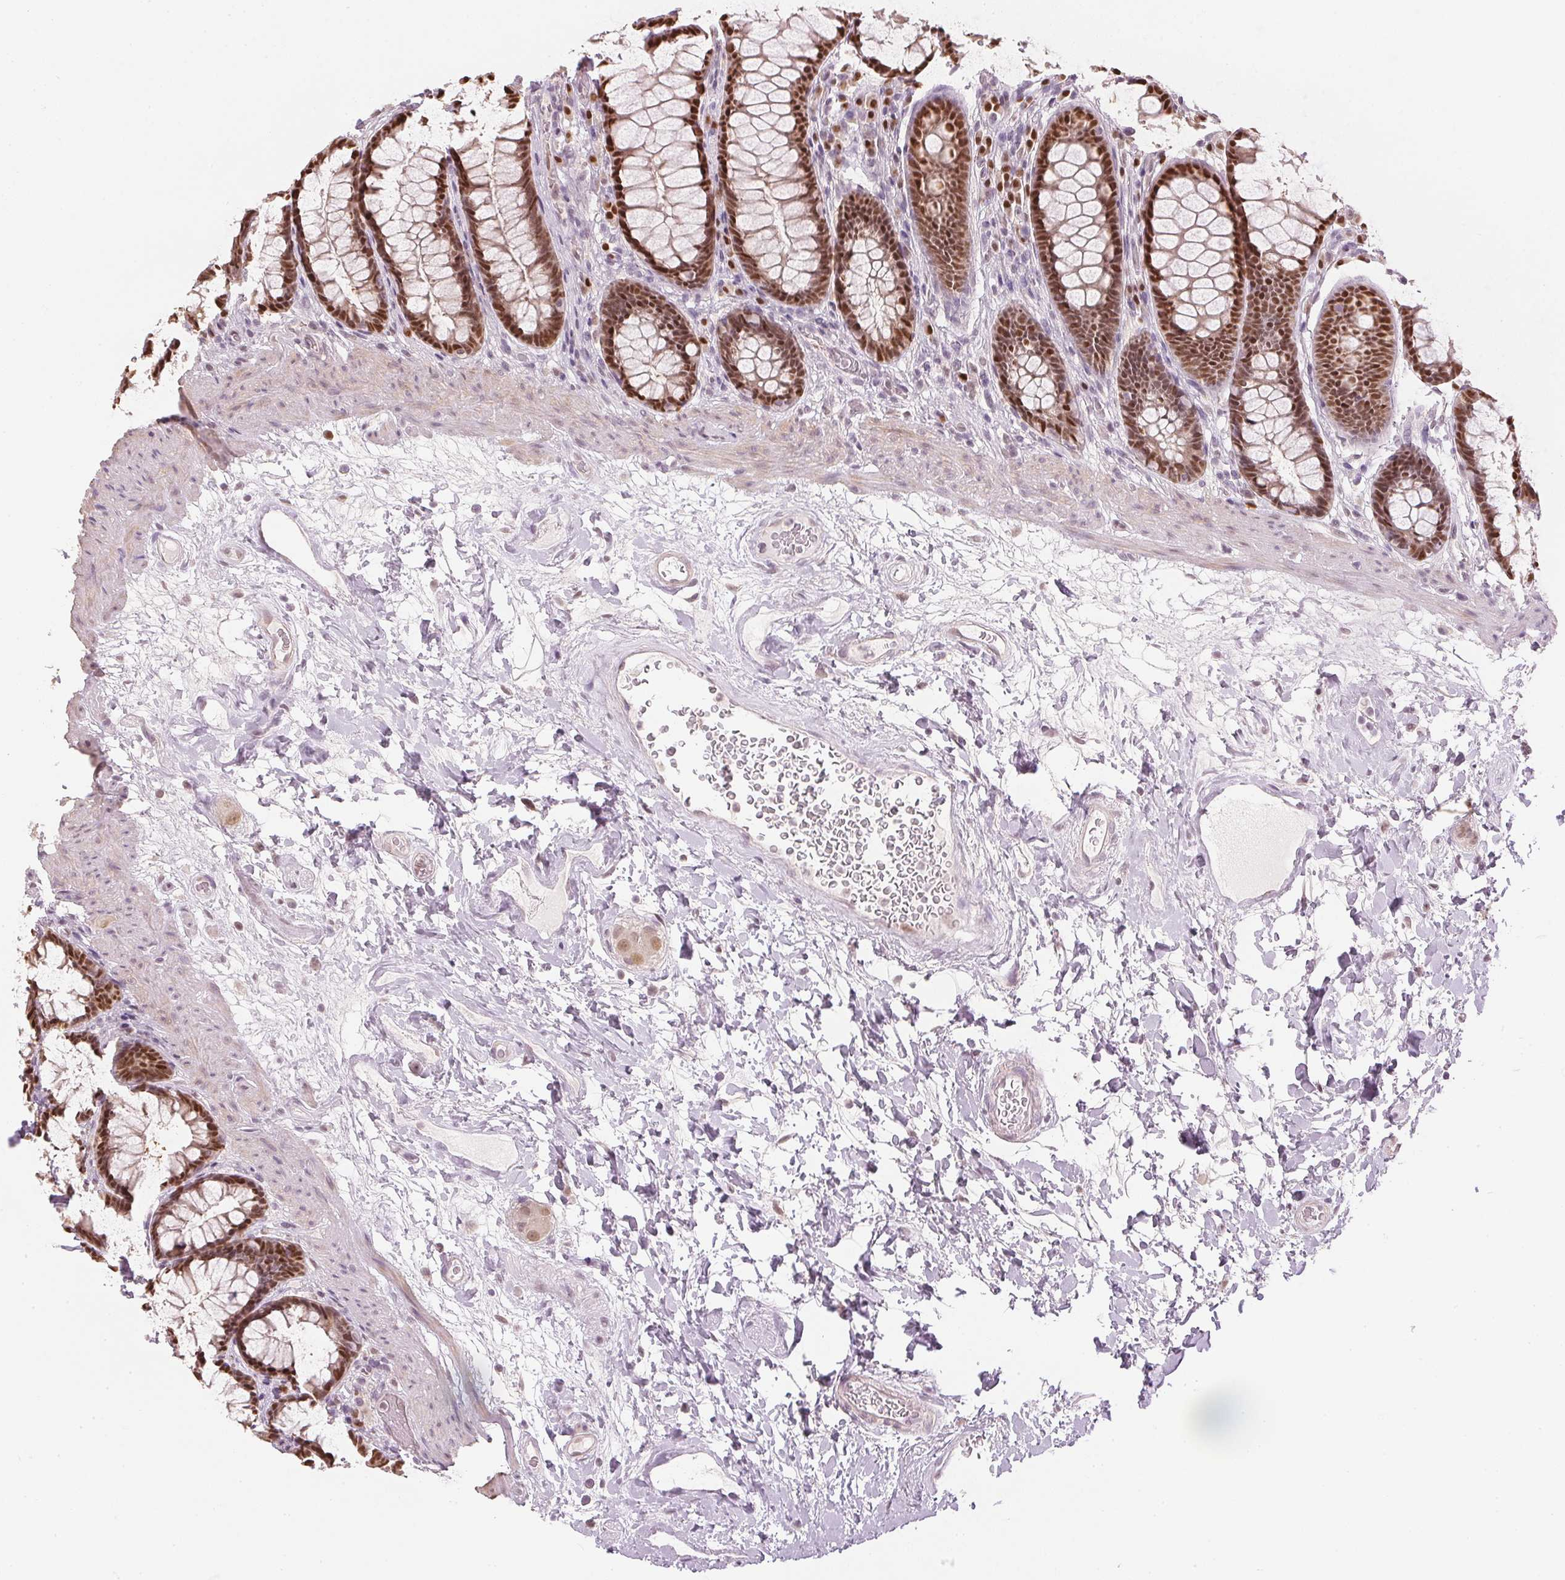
{"staining": {"intensity": "strong", "quantity": ">75%", "location": "nuclear"}, "tissue": "rectum", "cell_type": "Glandular cells", "image_type": "normal", "snomed": [{"axis": "morphology", "description": "Normal tissue, NOS"}, {"axis": "topography", "description": "Rectum"}], "caption": "High-power microscopy captured an immunohistochemistry (IHC) histopathology image of normal rectum, revealing strong nuclear expression in approximately >75% of glandular cells. (IHC, brightfield microscopy, high magnification).", "gene": "ENSG00000267001", "patient": {"sex": "male", "age": 72}}